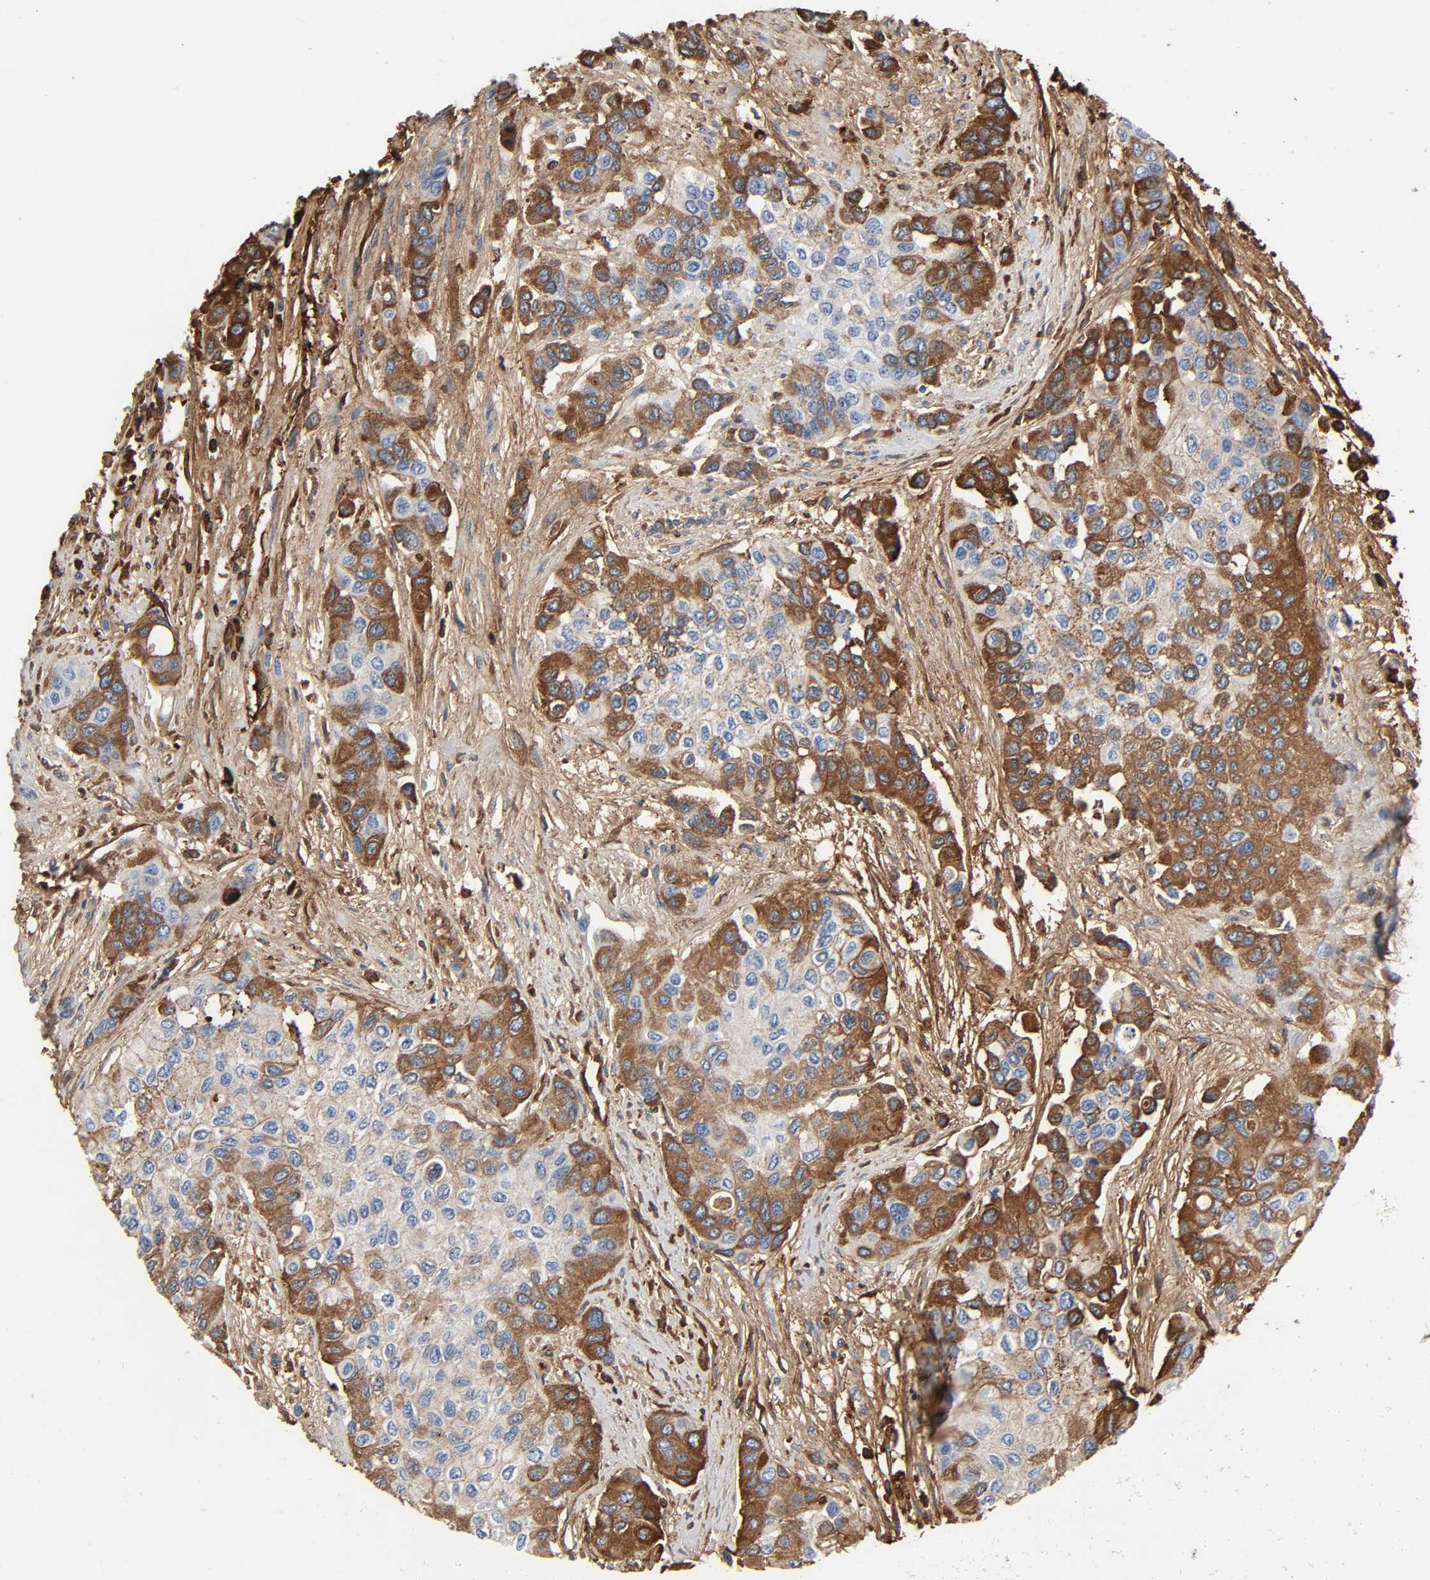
{"staining": {"intensity": "strong", "quantity": "25%-75%", "location": "cytoplasmic/membranous"}, "tissue": "urothelial cancer", "cell_type": "Tumor cells", "image_type": "cancer", "snomed": [{"axis": "morphology", "description": "Urothelial carcinoma, High grade"}, {"axis": "topography", "description": "Urinary bladder"}], "caption": "Human urothelial carcinoma (high-grade) stained with a brown dye exhibits strong cytoplasmic/membranous positive positivity in approximately 25%-75% of tumor cells.", "gene": "C3", "patient": {"sex": "female", "age": 56}}